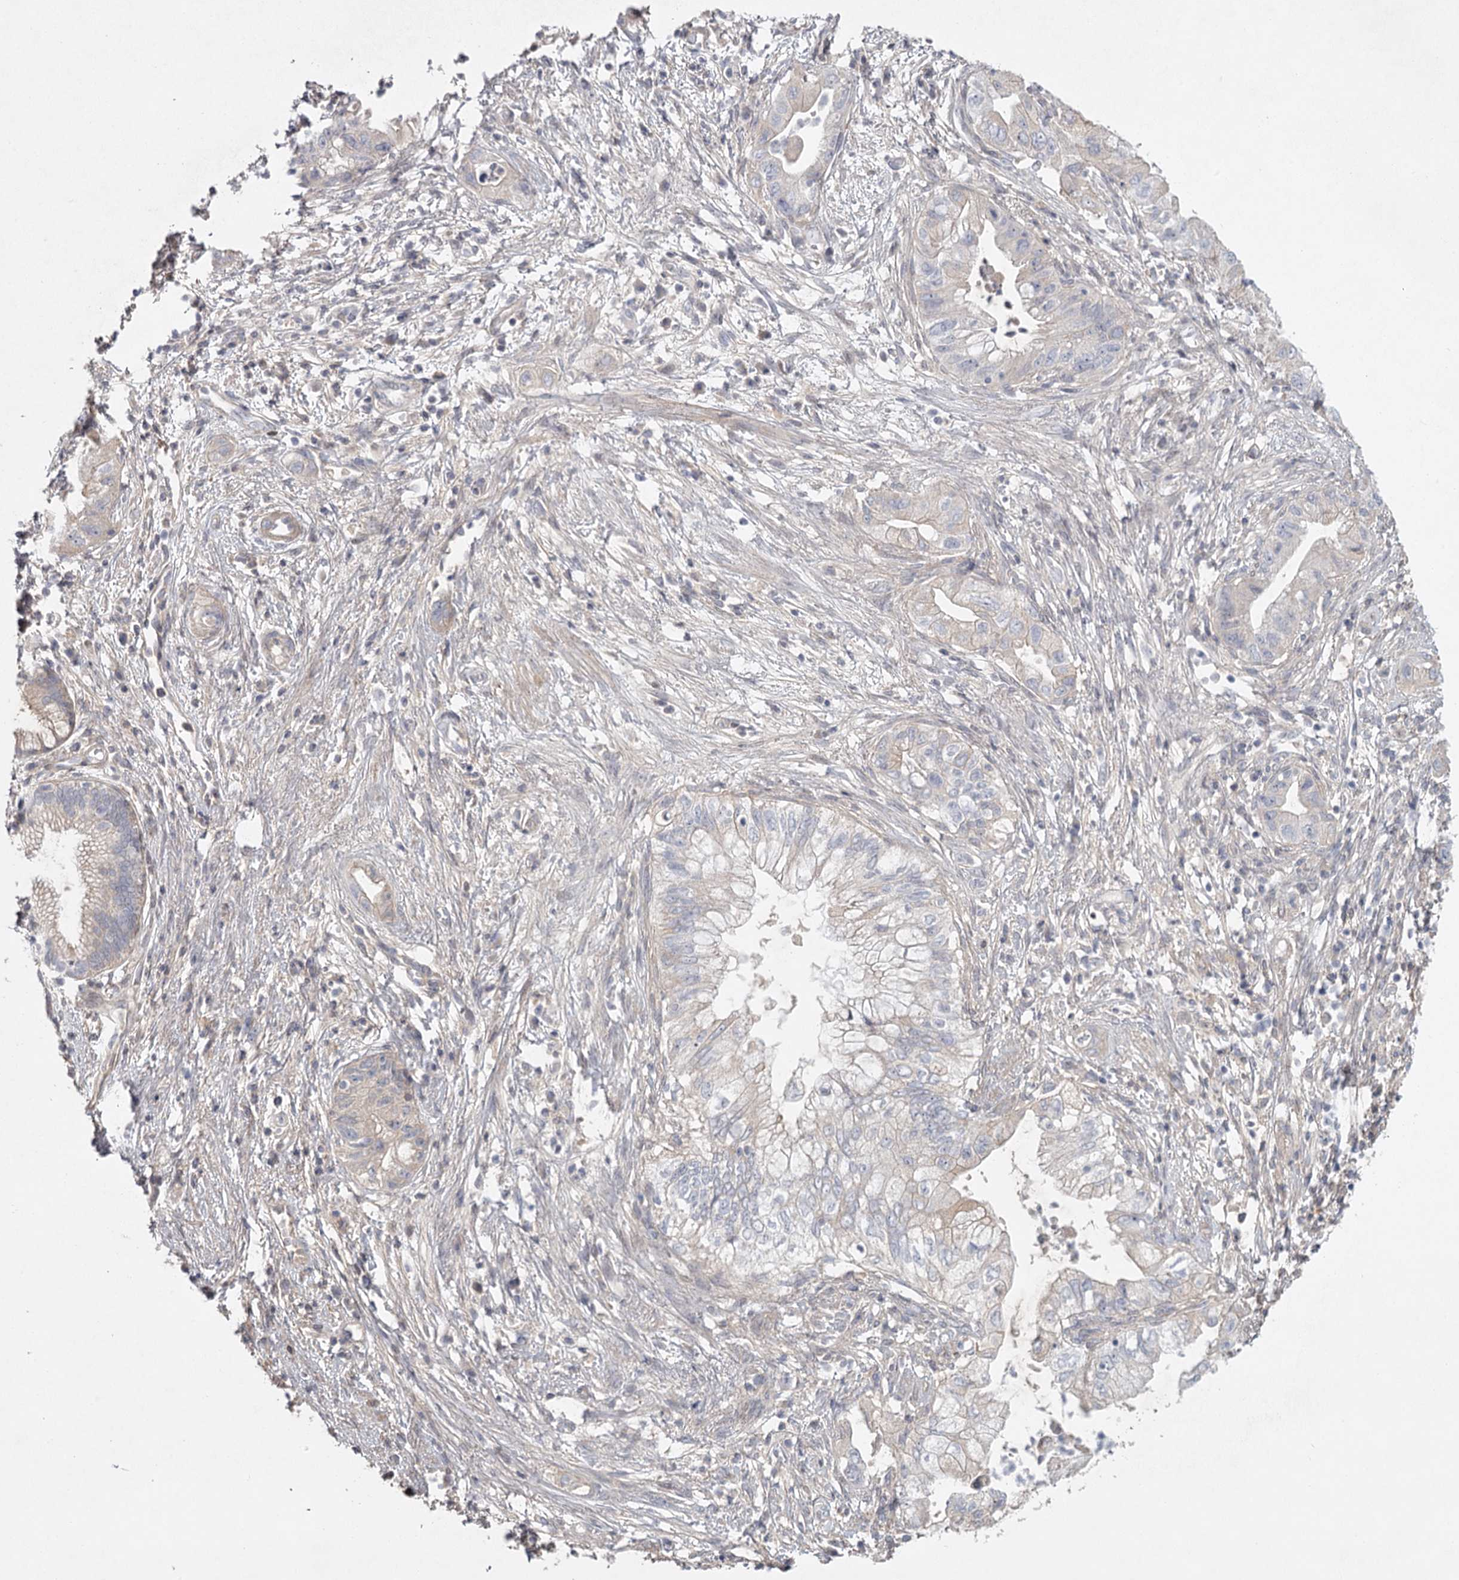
{"staining": {"intensity": "moderate", "quantity": "<25%", "location": "cytoplasmic/membranous"}, "tissue": "pancreatic cancer", "cell_type": "Tumor cells", "image_type": "cancer", "snomed": [{"axis": "morphology", "description": "Adenocarcinoma, NOS"}, {"axis": "topography", "description": "Pancreas"}], "caption": "Immunohistochemistry (IHC) (DAB) staining of human pancreatic cancer exhibits moderate cytoplasmic/membranous protein positivity in about <25% of tumor cells.", "gene": "DHRS9", "patient": {"sex": "female", "age": 73}}